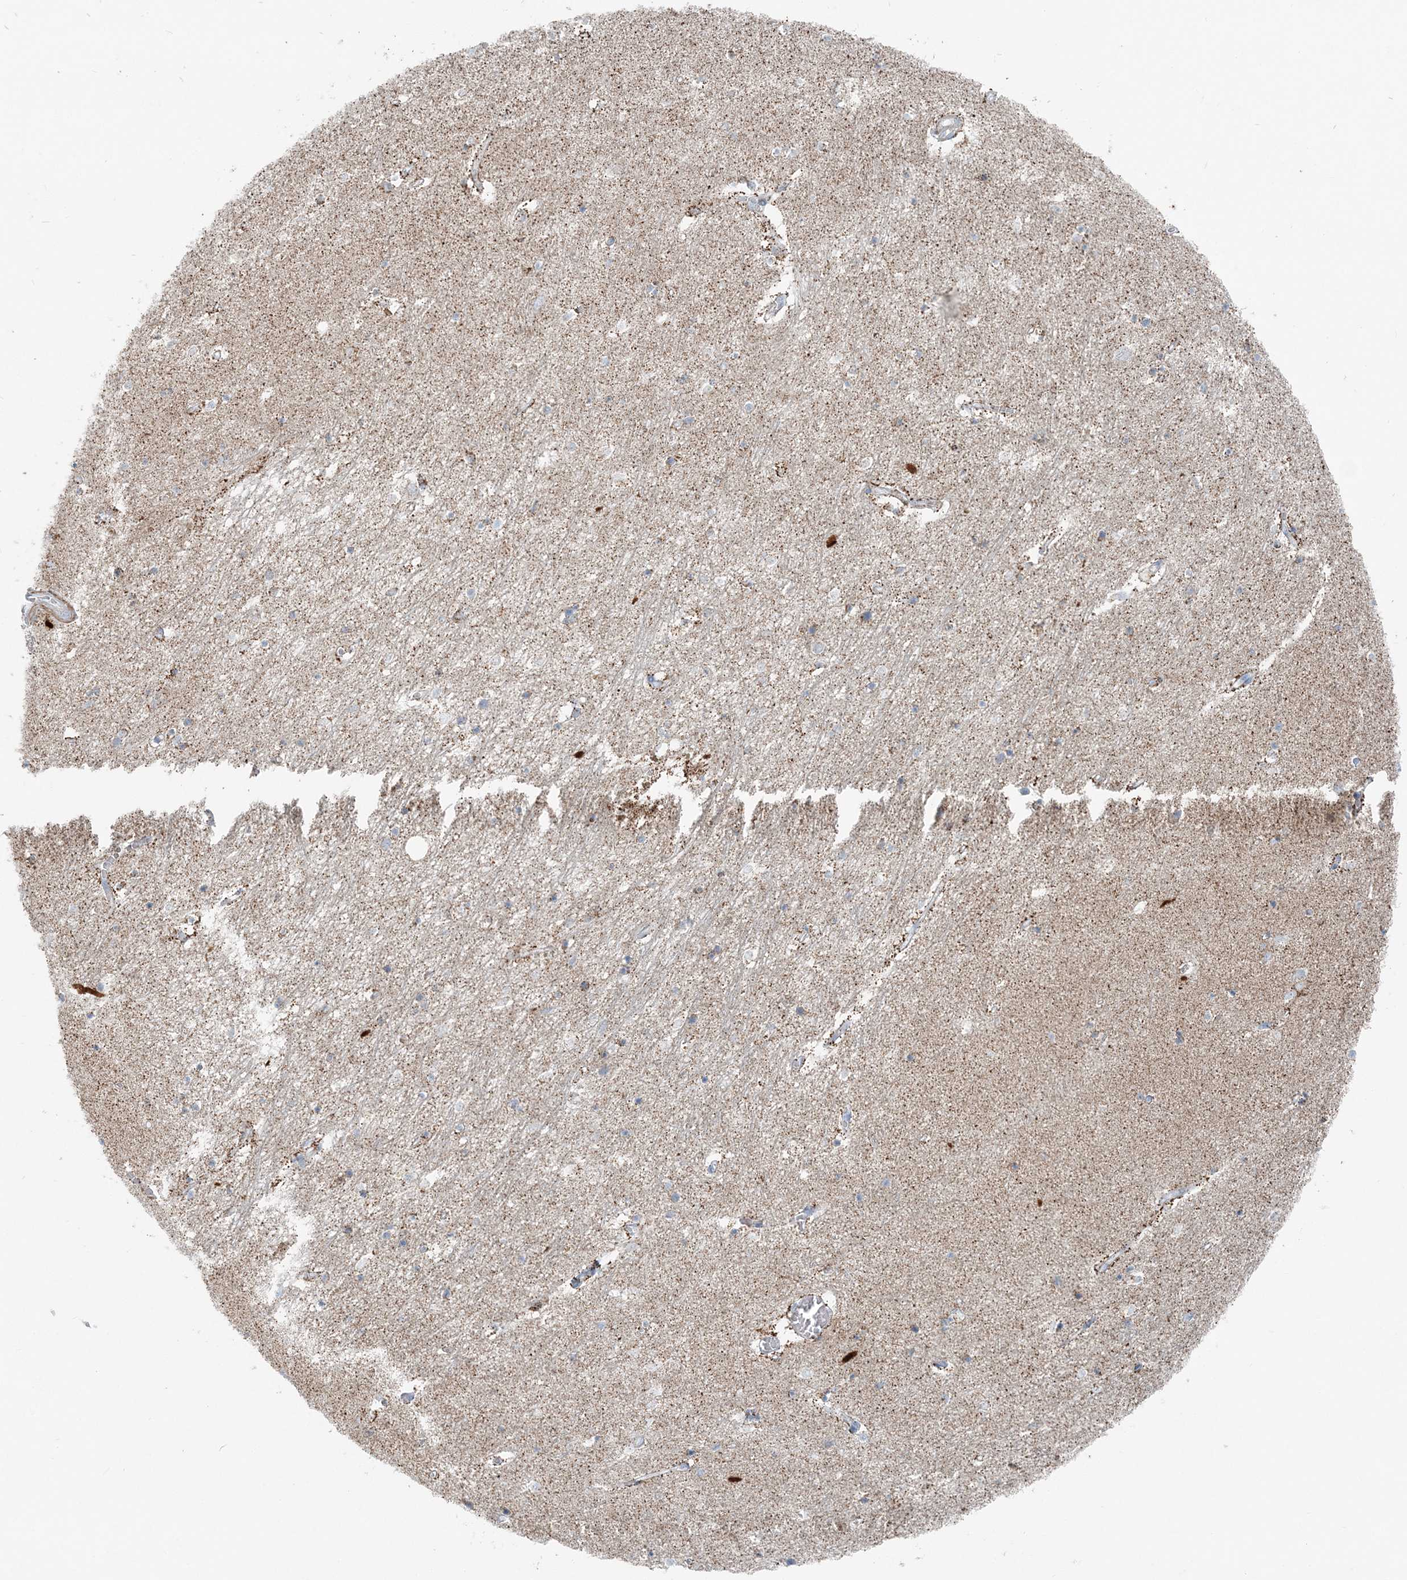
{"staining": {"intensity": "negative", "quantity": "none", "location": "none"}, "tissue": "hippocampus", "cell_type": "Glial cells", "image_type": "normal", "snomed": [{"axis": "morphology", "description": "Normal tissue, NOS"}, {"axis": "topography", "description": "Hippocampus"}], "caption": "Benign hippocampus was stained to show a protein in brown. There is no significant positivity in glial cells. (Stains: DAB (3,3'-diaminobenzidine) IHC with hematoxylin counter stain, Microscopy: brightfield microscopy at high magnification).", "gene": "INTU", "patient": {"sex": "female", "age": 64}}